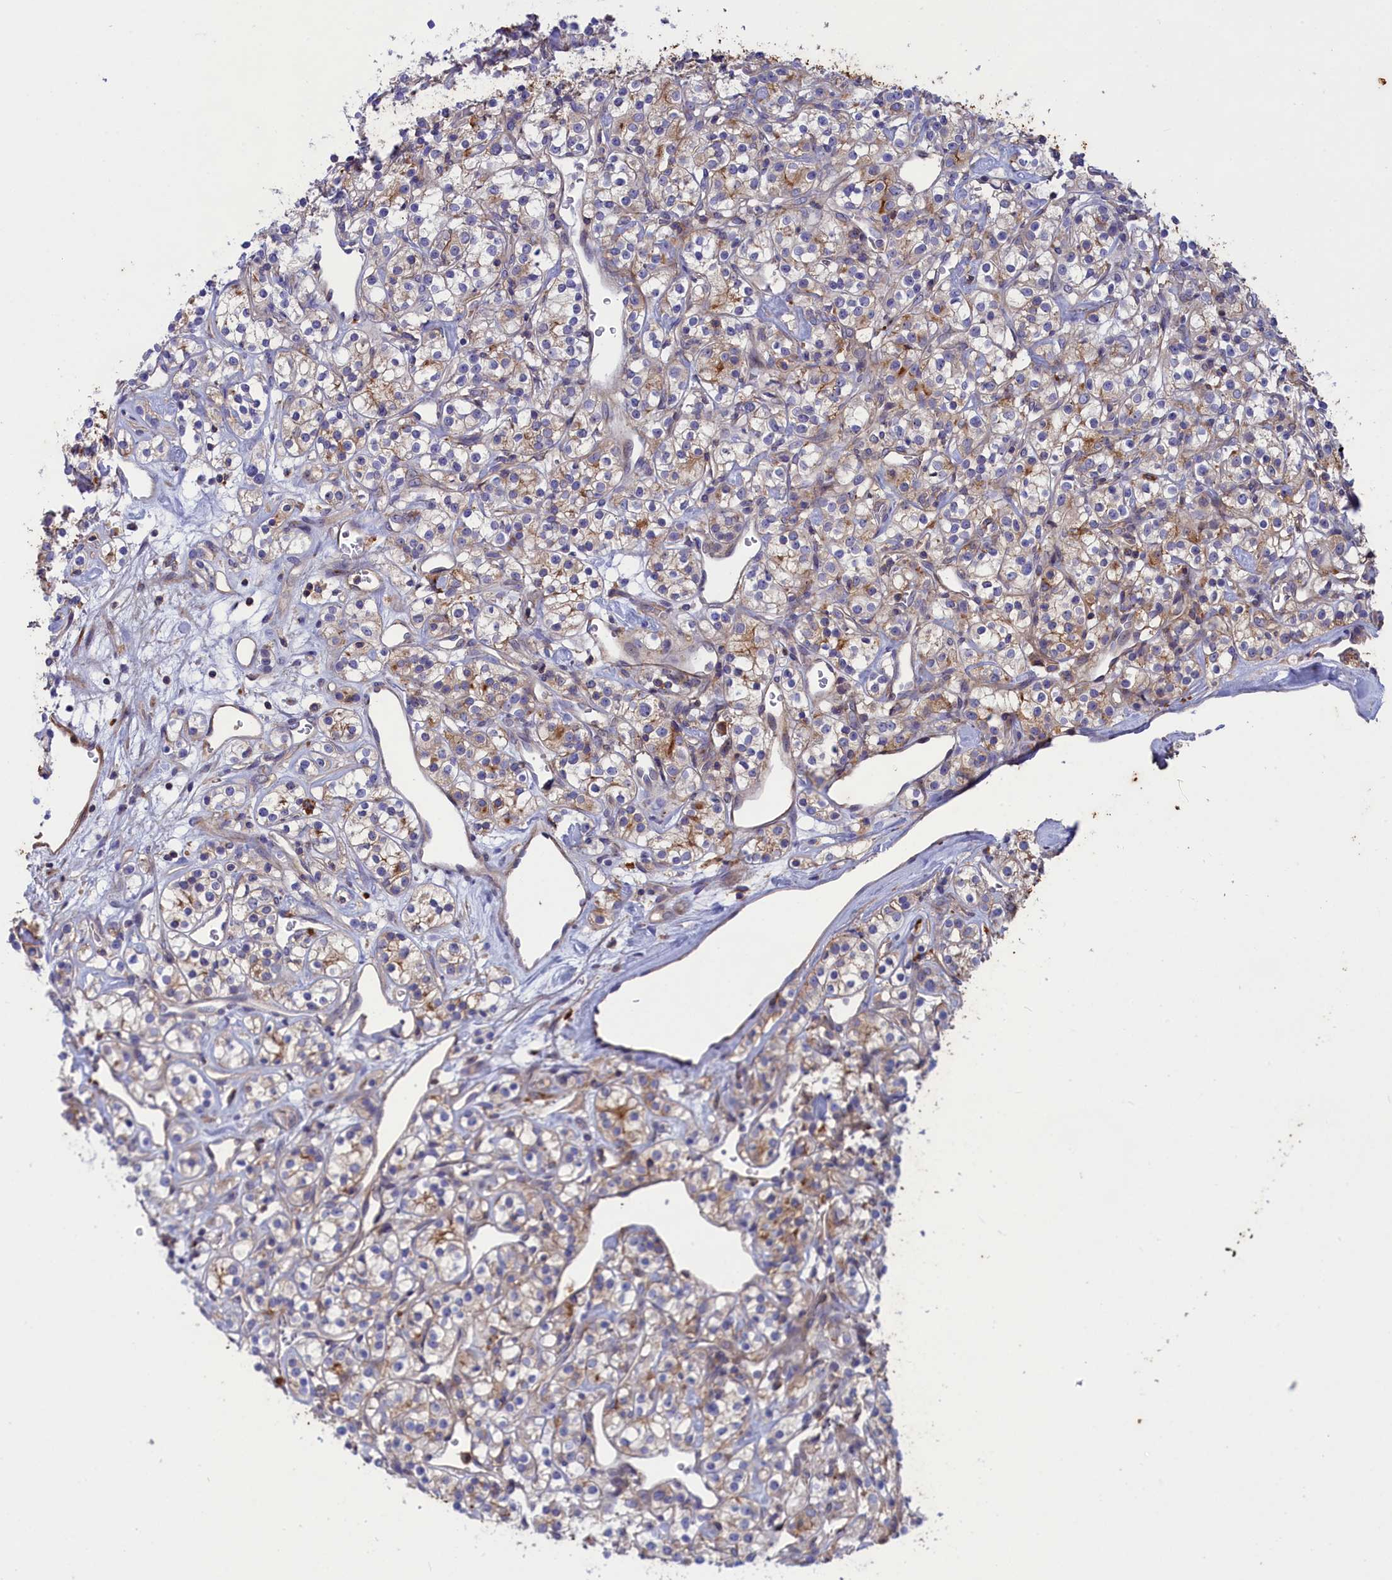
{"staining": {"intensity": "weak", "quantity": "<25%", "location": "cytoplasmic/membranous"}, "tissue": "renal cancer", "cell_type": "Tumor cells", "image_type": "cancer", "snomed": [{"axis": "morphology", "description": "Adenocarcinoma, NOS"}, {"axis": "topography", "description": "Kidney"}], "caption": "Immunohistochemistry (IHC) histopathology image of human adenocarcinoma (renal) stained for a protein (brown), which displays no expression in tumor cells.", "gene": "SCAMP4", "patient": {"sex": "male", "age": 77}}